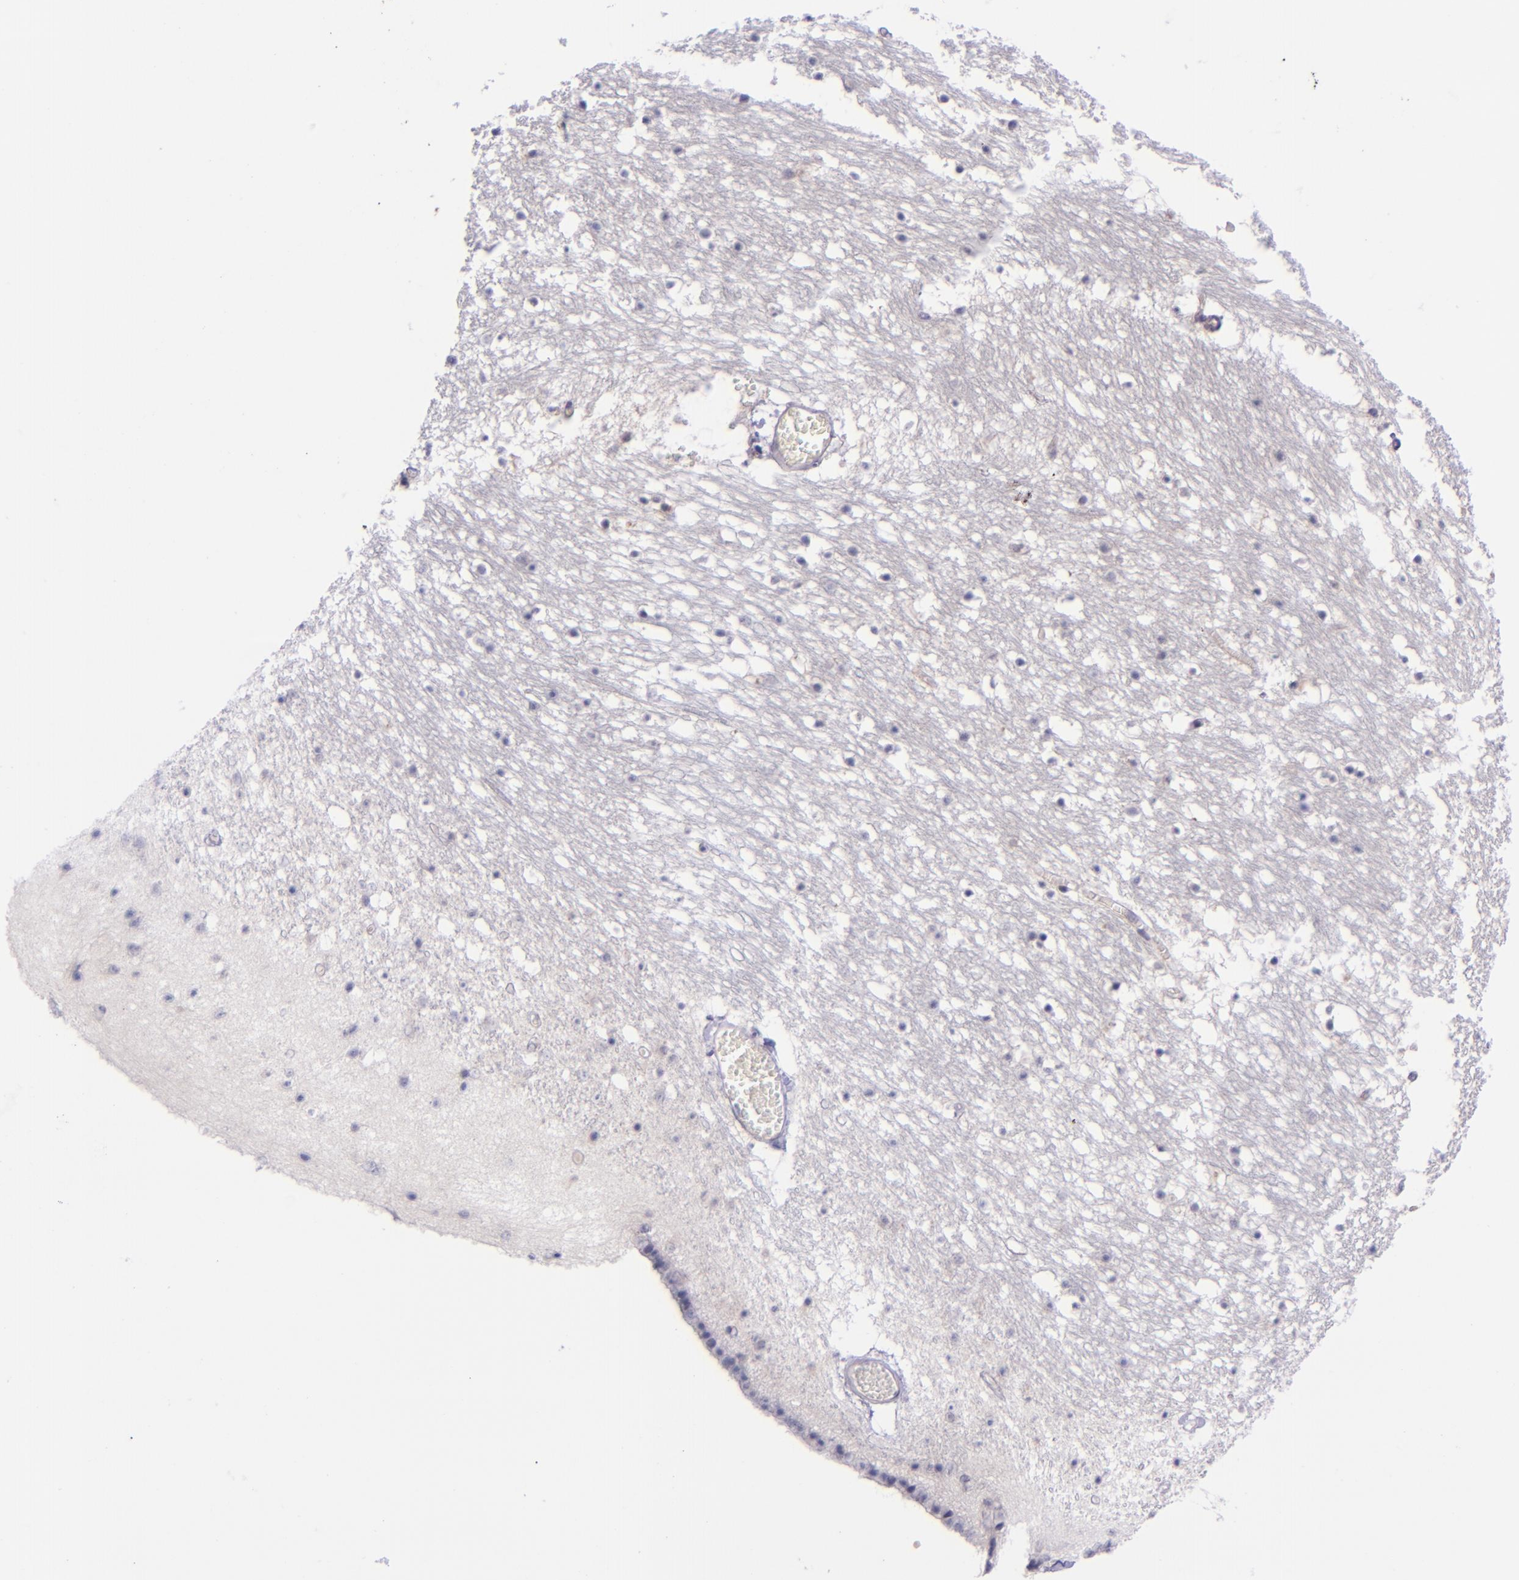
{"staining": {"intensity": "weak", "quantity": "<25%", "location": "cytoplasmic/membranous"}, "tissue": "caudate", "cell_type": "Neuronal cells", "image_type": "normal", "snomed": [{"axis": "morphology", "description": "Normal tissue, NOS"}, {"axis": "topography", "description": "Lateral ventricle wall"}], "caption": "A high-resolution histopathology image shows immunohistochemistry (IHC) staining of benign caudate, which shows no significant expression in neuronal cells. (DAB (3,3'-diaminobenzidine) IHC, high magnification).", "gene": "SELL", "patient": {"sex": "male", "age": 45}}